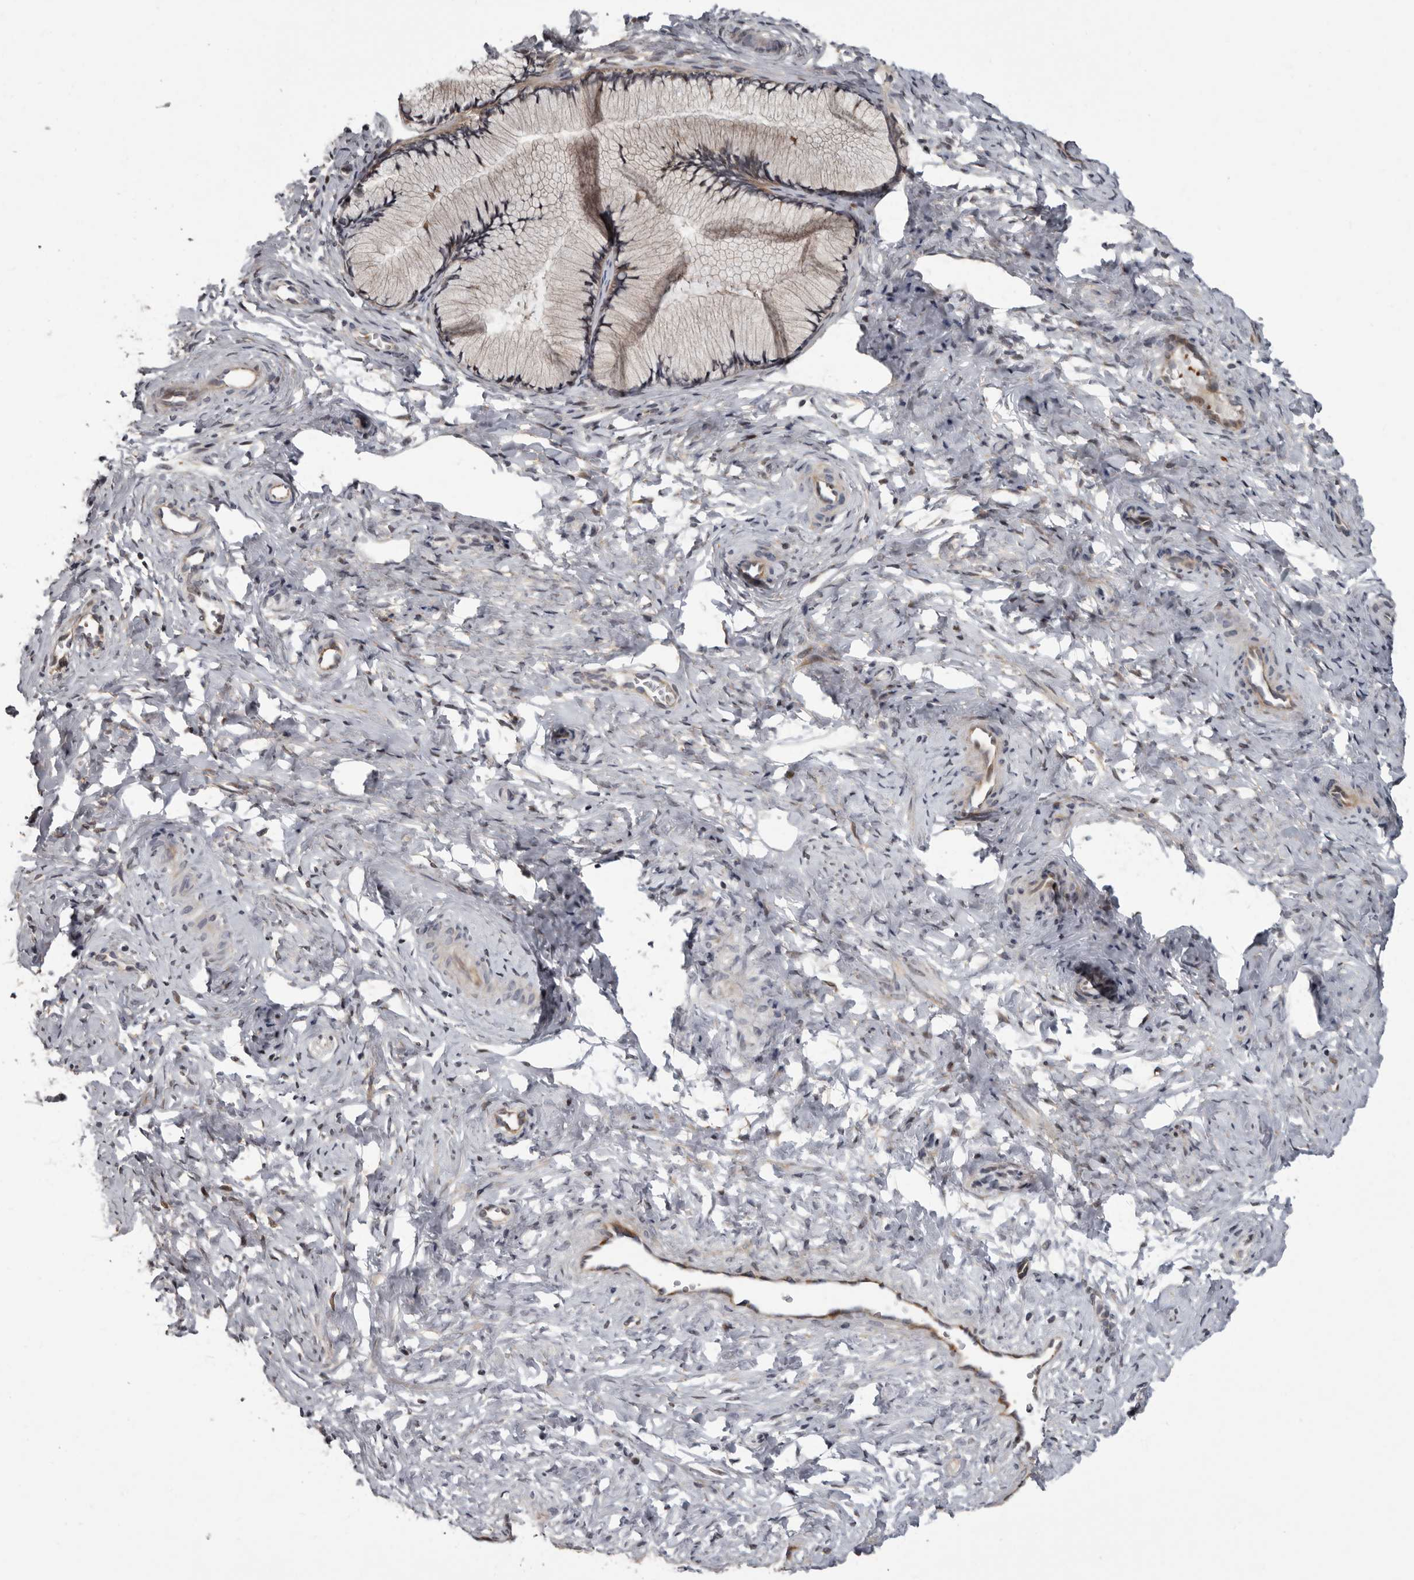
{"staining": {"intensity": "negative", "quantity": "none", "location": "none"}, "tissue": "cervix", "cell_type": "Glandular cells", "image_type": "normal", "snomed": [{"axis": "morphology", "description": "Normal tissue, NOS"}, {"axis": "topography", "description": "Cervix"}], "caption": "Immunohistochemical staining of normal human cervix demonstrates no significant staining in glandular cells.", "gene": "FGFR4", "patient": {"sex": "female", "age": 27}}